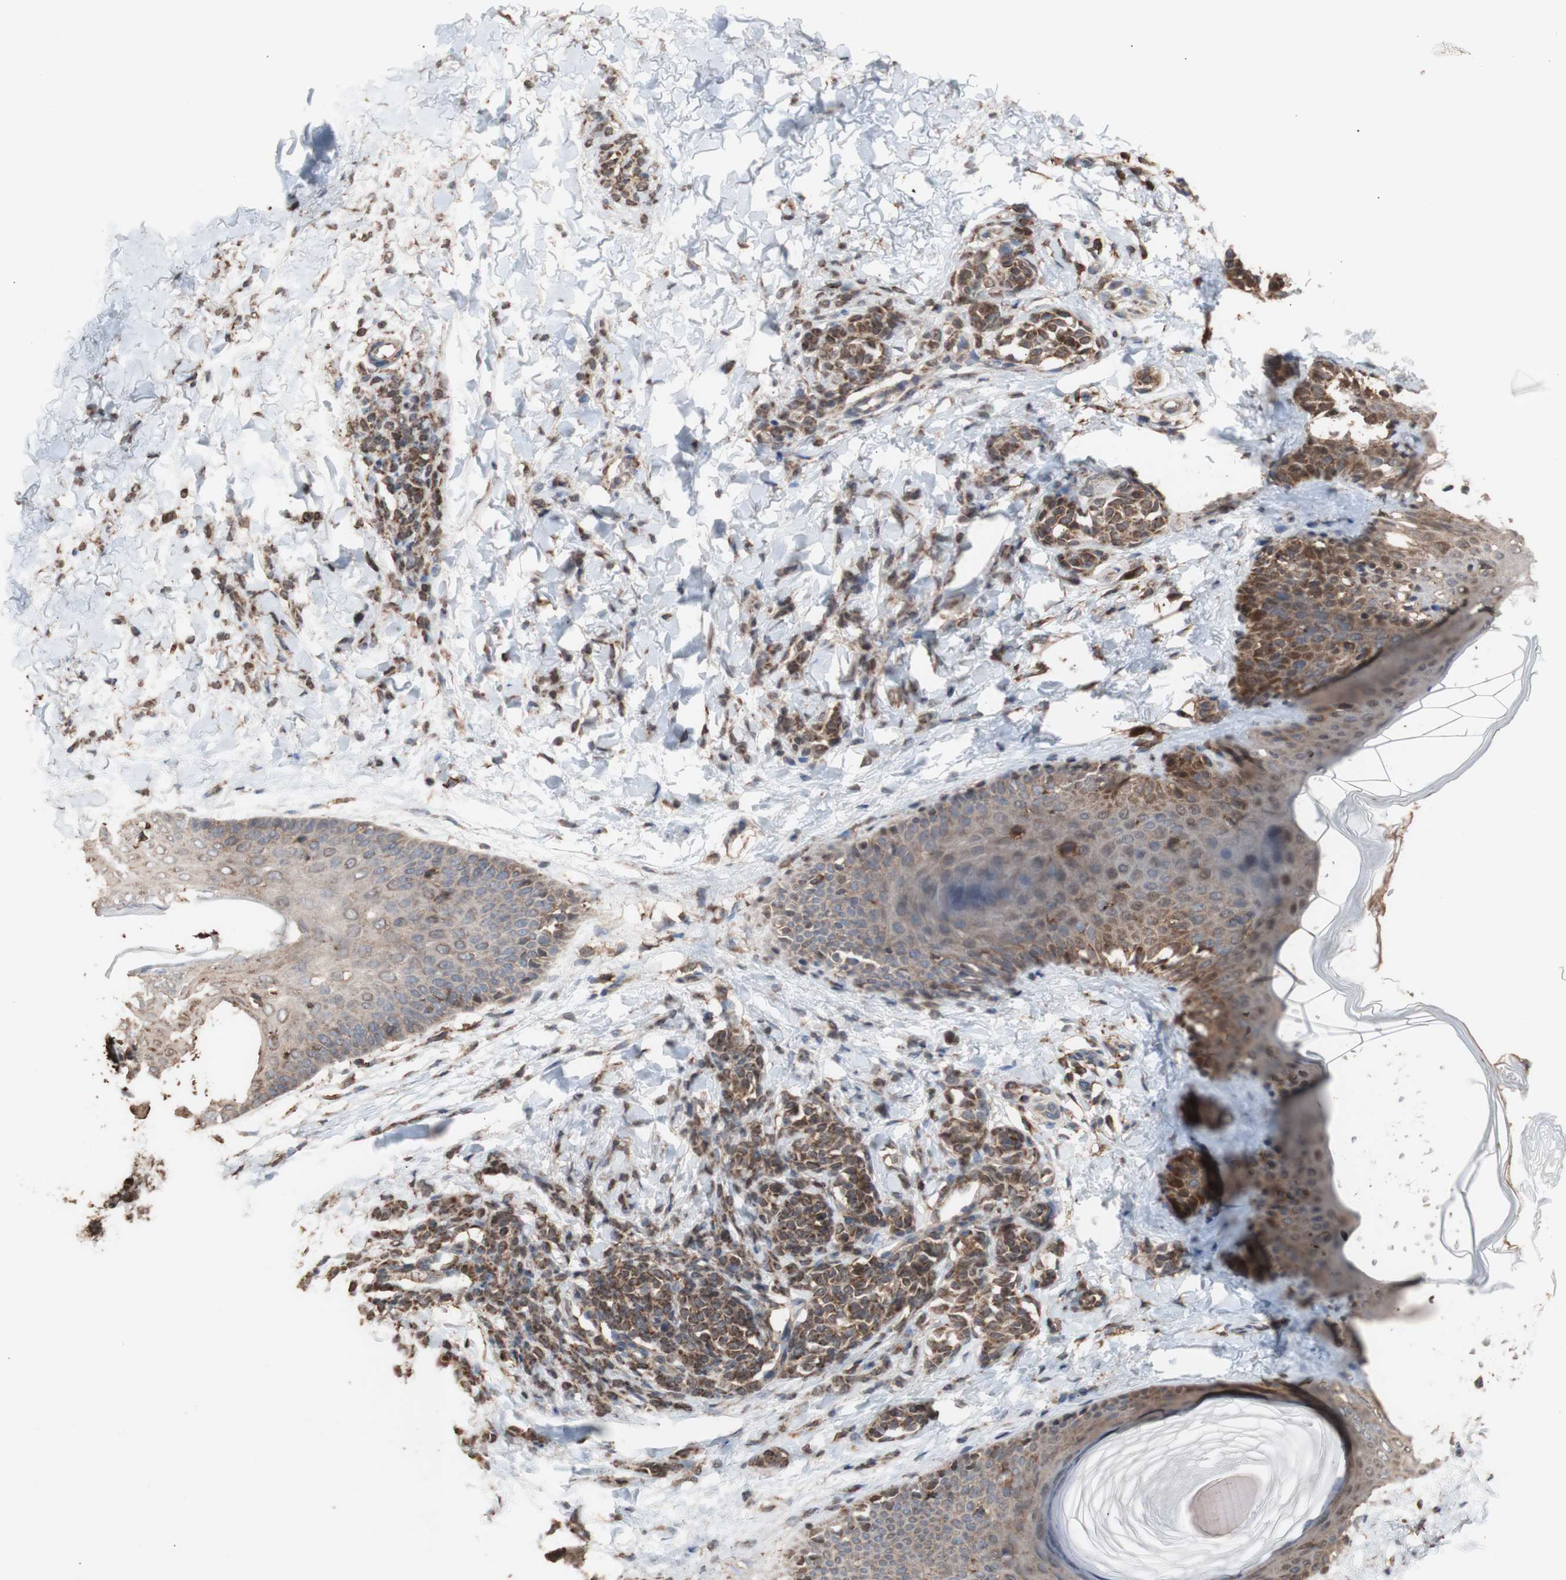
{"staining": {"intensity": "moderate", "quantity": ">75%", "location": "cytoplasmic/membranous"}, "tissue": "skin", "cell_type": "Fibroblasts", "image_type": "normal", "snomed": [{"axis": "morphology", "description": "Normal tissue, NOS"}, {"axis": "topography", "description": "Skin"}], "caption": "This micrograph demonstrates immunohistochemistry staining of normal skin, with medium moderate cytoplasmic/membranous positivity in about >75% of fibroblasts.", "gene": "ALDH9A1", "patient": {"sex": "male", "age": 16}}